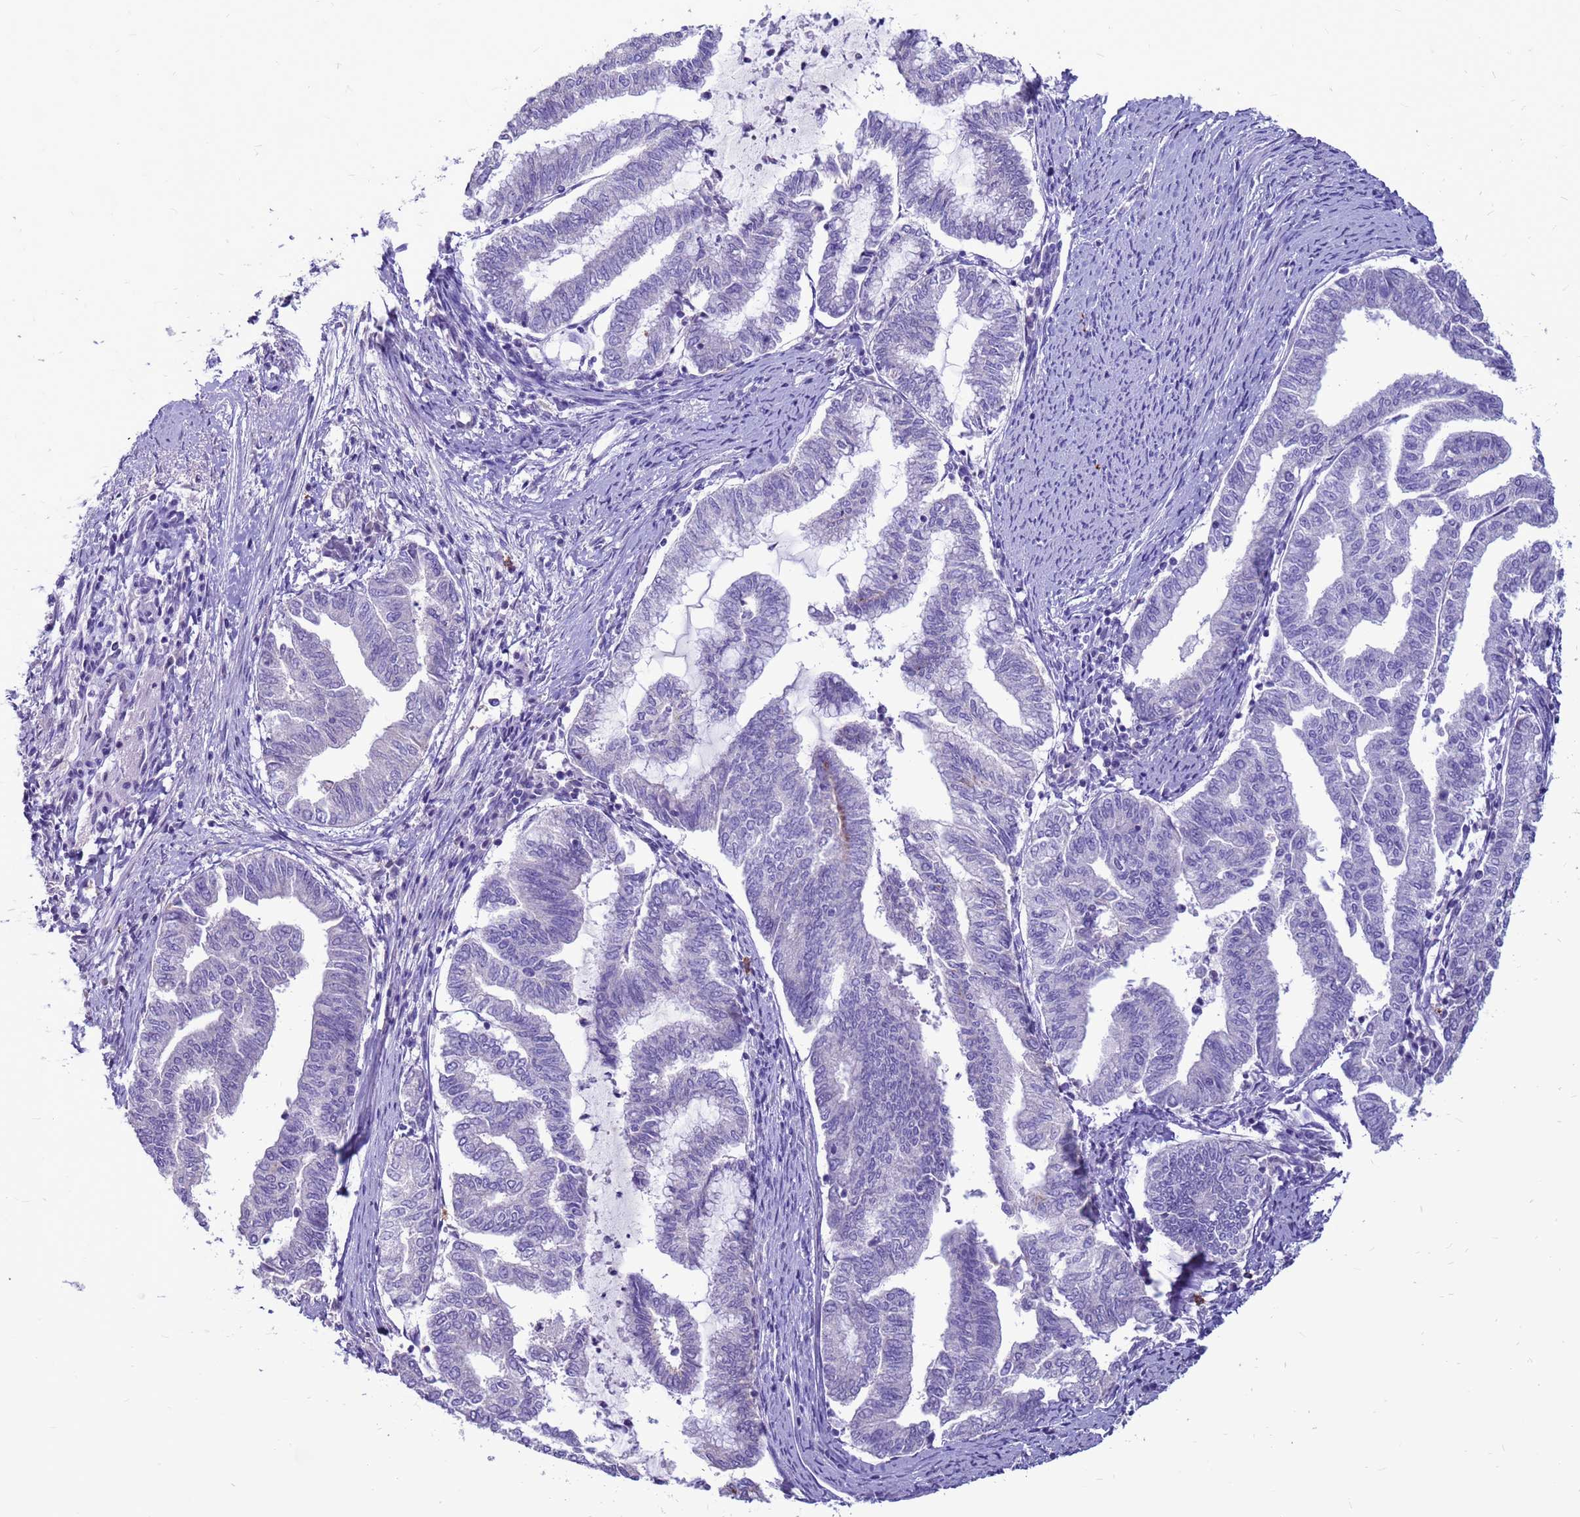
{"staining": {"intensity": "negative", "quantity": "none", "location": "none"}, "tissue": "endometrial cancer", "cell_type": "Tumor cells", "image_type": "cancer", "snomed": [{"axis": "morphology", "description": "Adenocarcinoma, NOS"}, {"axis": "topography", "description": "Endometrium"}], "caption": "Immunohistochemical staining of human adenocarcinoma (endometrial) displays no significant staining in tumor cells.", "gene": "PDE10A", "patient": {"sex": "female", "age": 79}}